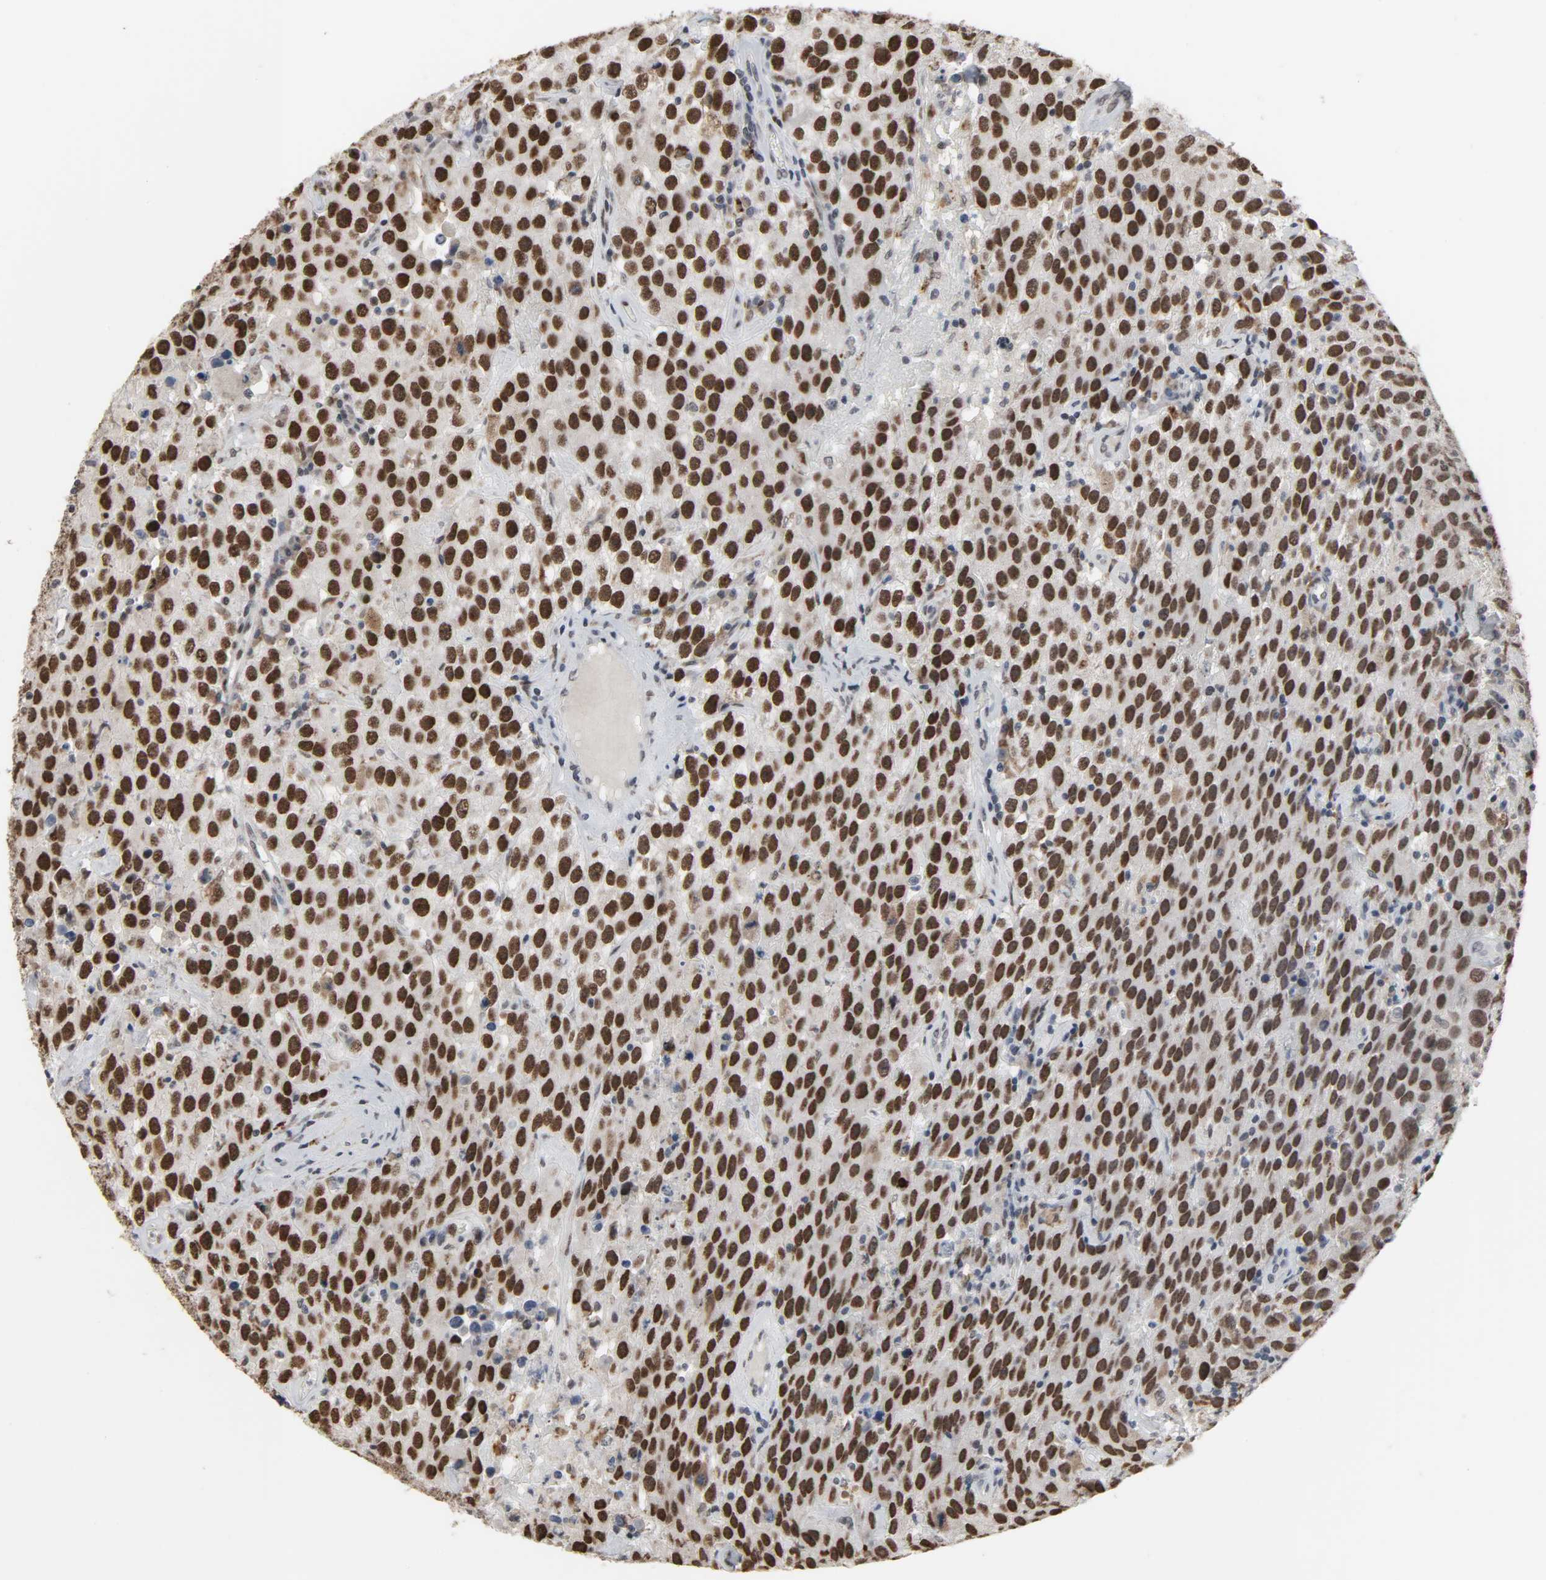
{"staining": {"intensity": "strong", "quantity": ">75%", "location": "nuclear"}, "tissue": "testis cancer", "cell_type": "Tumor cells", "image_type": "cancer", "snomed": [{"axis": "morphology", "description": "Seminoma, NOS"}, {"axis": "topography", "description": "Testis"}], "caption": "Strong nuclear positivity is seen in approximately >75% of tumor cells in testis cancer (seminoma).", "gene": "DAZAP1", "patient": {"sex": "male", "age": 52}}